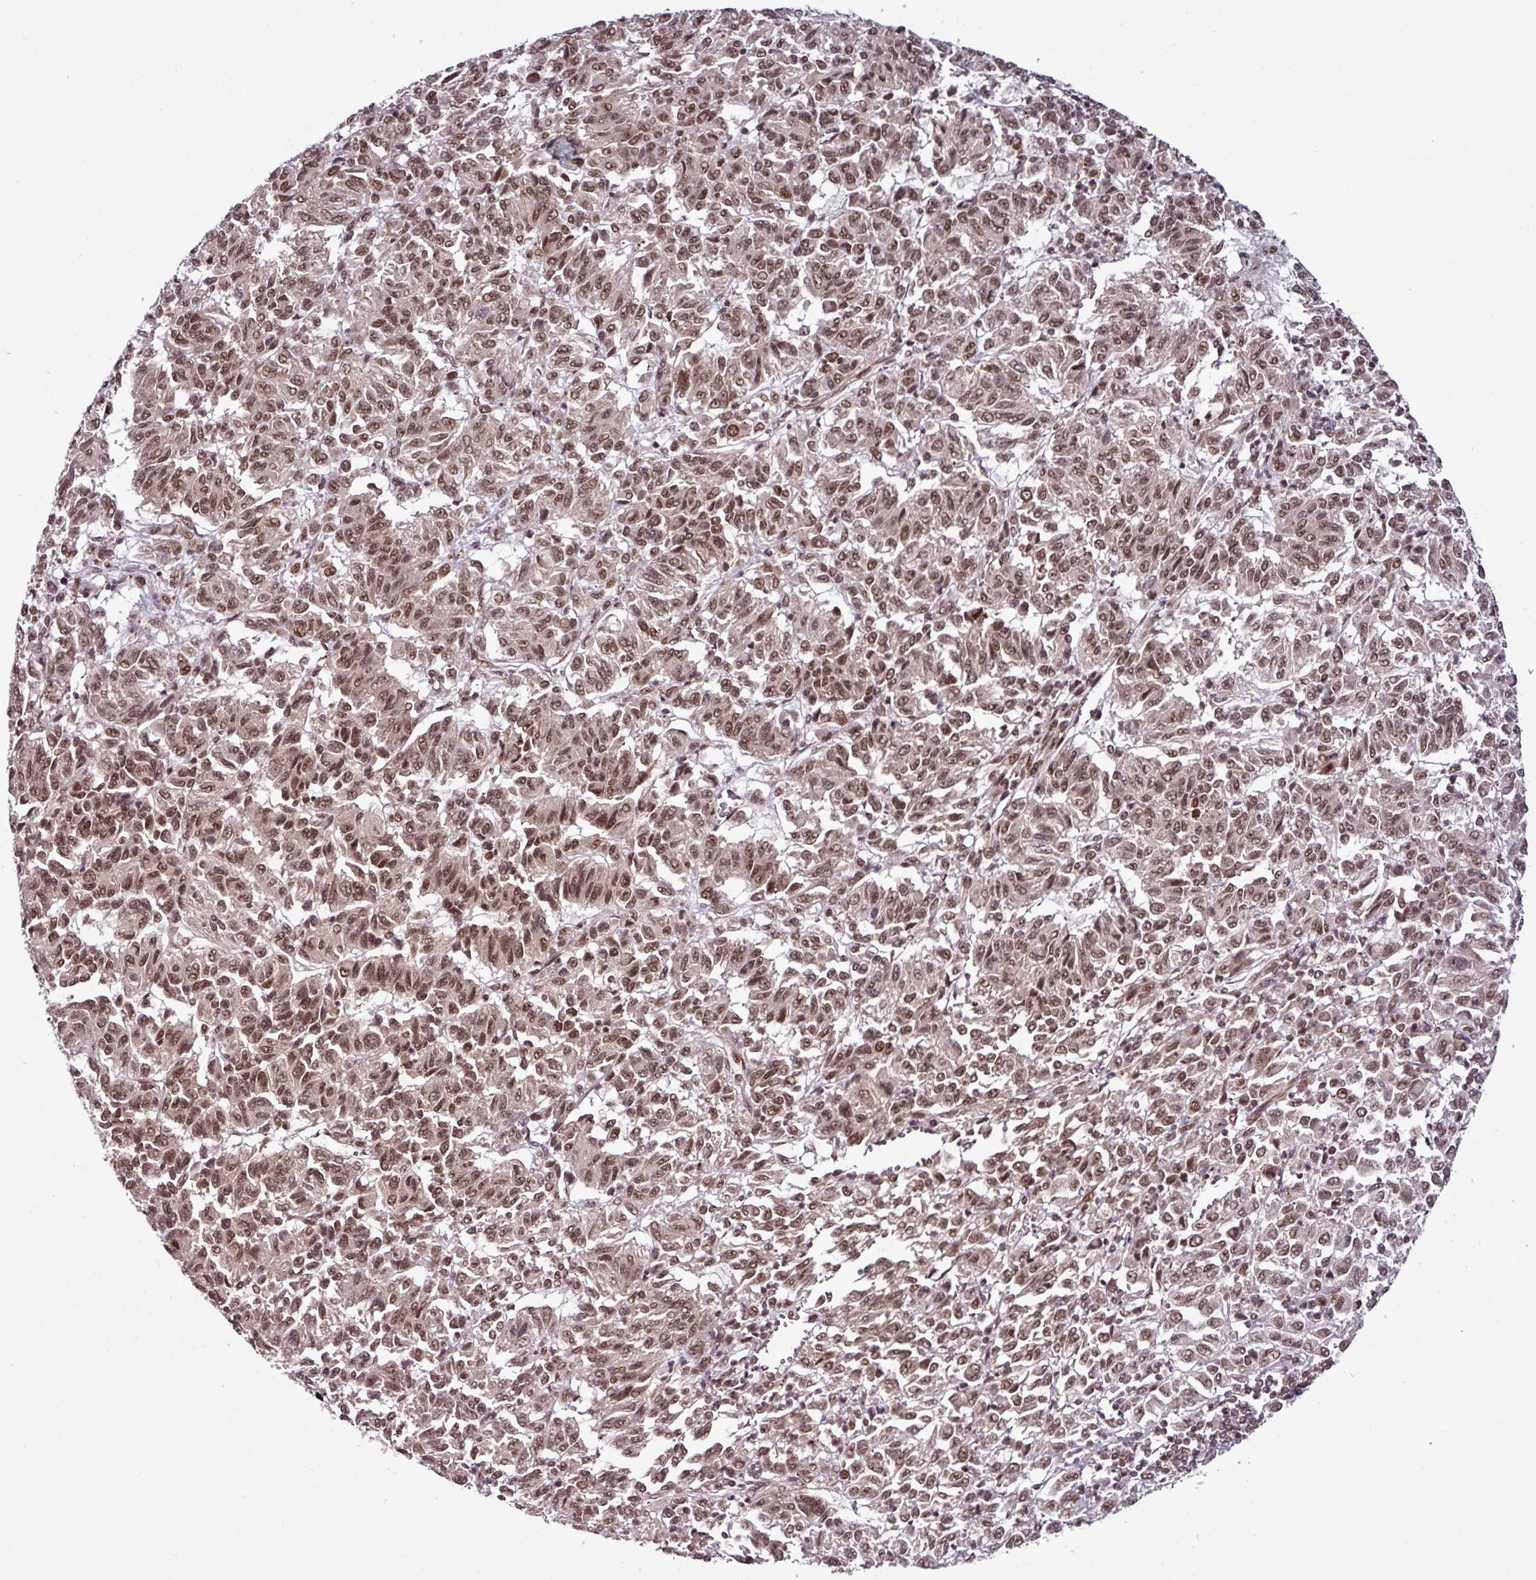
{"staining": {"intensity": "moderate", "quantity": ">75%", "location": "nuclear"}, "tissue": "melanoma", "cell_type": "Tumor cells", "image_type": "cancer", "snomed": [{"axis": "morphology", "description": "Malignant melanoma, Metastatic site"}, {"axis": "topography", "description": "Lung"}], "caption": "Protein expression analysis of human malignant melanoma (metastatic site) reveals moderate nuclear positivity in approximately >75% of tumor cells.", "gene": "MORF4L2", "patient": {"sex": "male", "age": 64}}